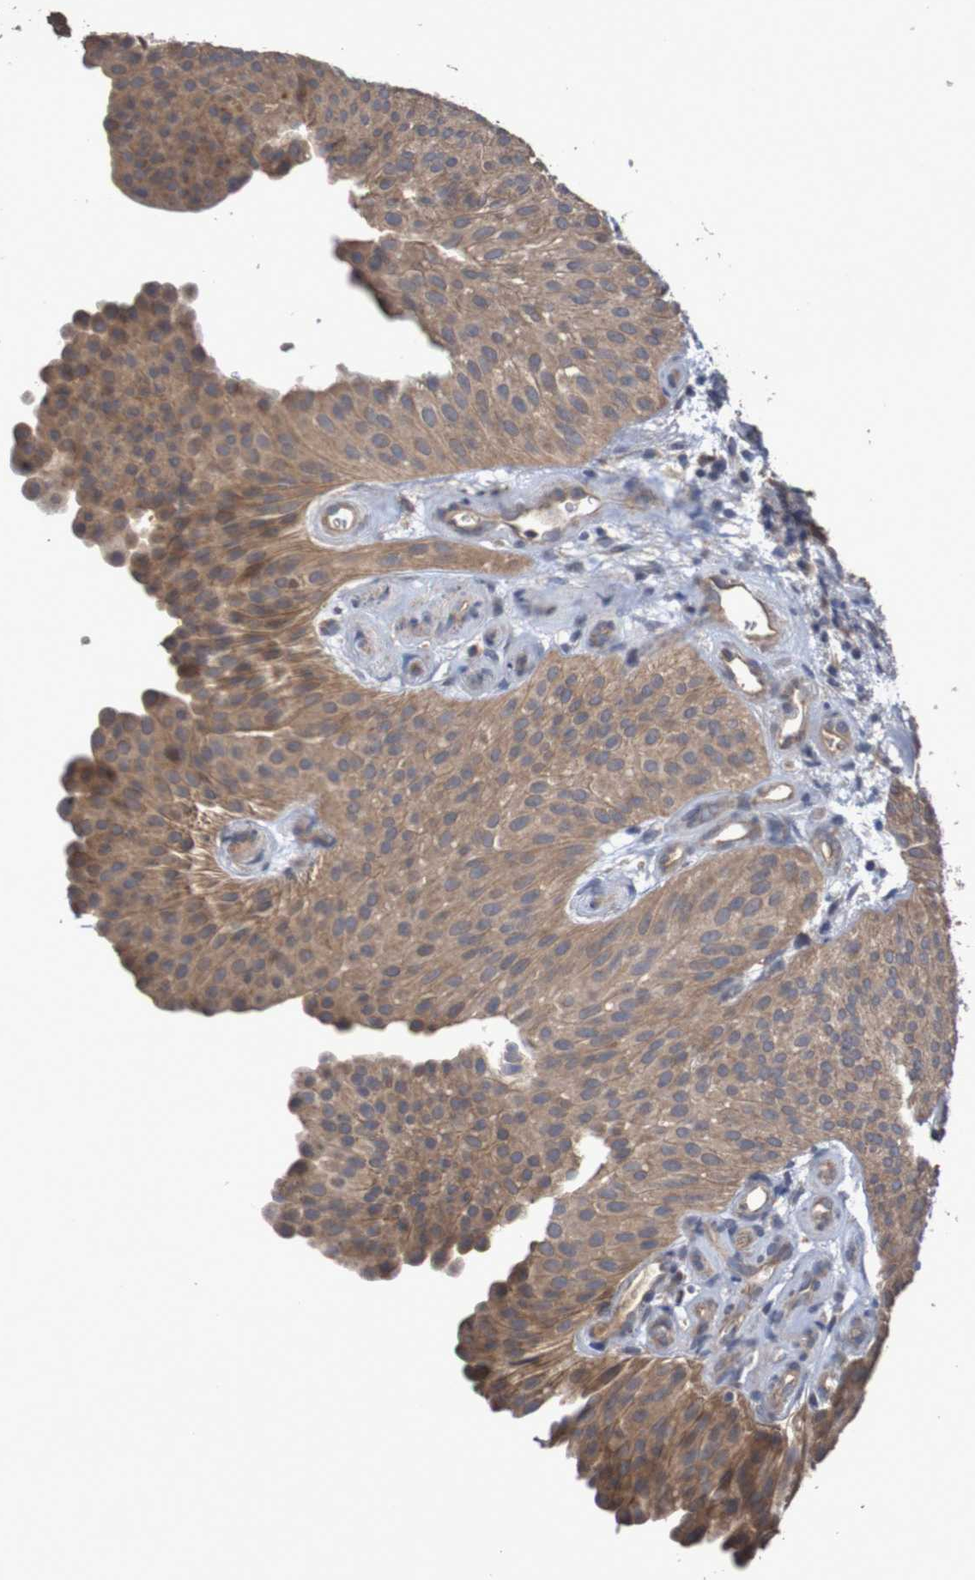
{"staining": {"intensity": "moderate", "quantity": ">75%", "location": "cytoplasmic/membranous"}, "tissue": "urothelial cancer", "cell_type": "Tumor cells", "image_type": "cancer", "snomed": [{"axis": "morphology", "description": "Urothelial carcinoma, Low grade"}, {"axis": "topography", "description": "Urinary bladder"}], "caption": "Immunohistochemistry (IHC) (DAB (3,3'-diaminobenzidine)) staining of low-grade urothelial carcinoma exhibits moderate cytoplasmic/membranous protein expression in about >75% of tumor cells.", "gene": "PHYH", "patient": {"sex": "female", "age": 60}}